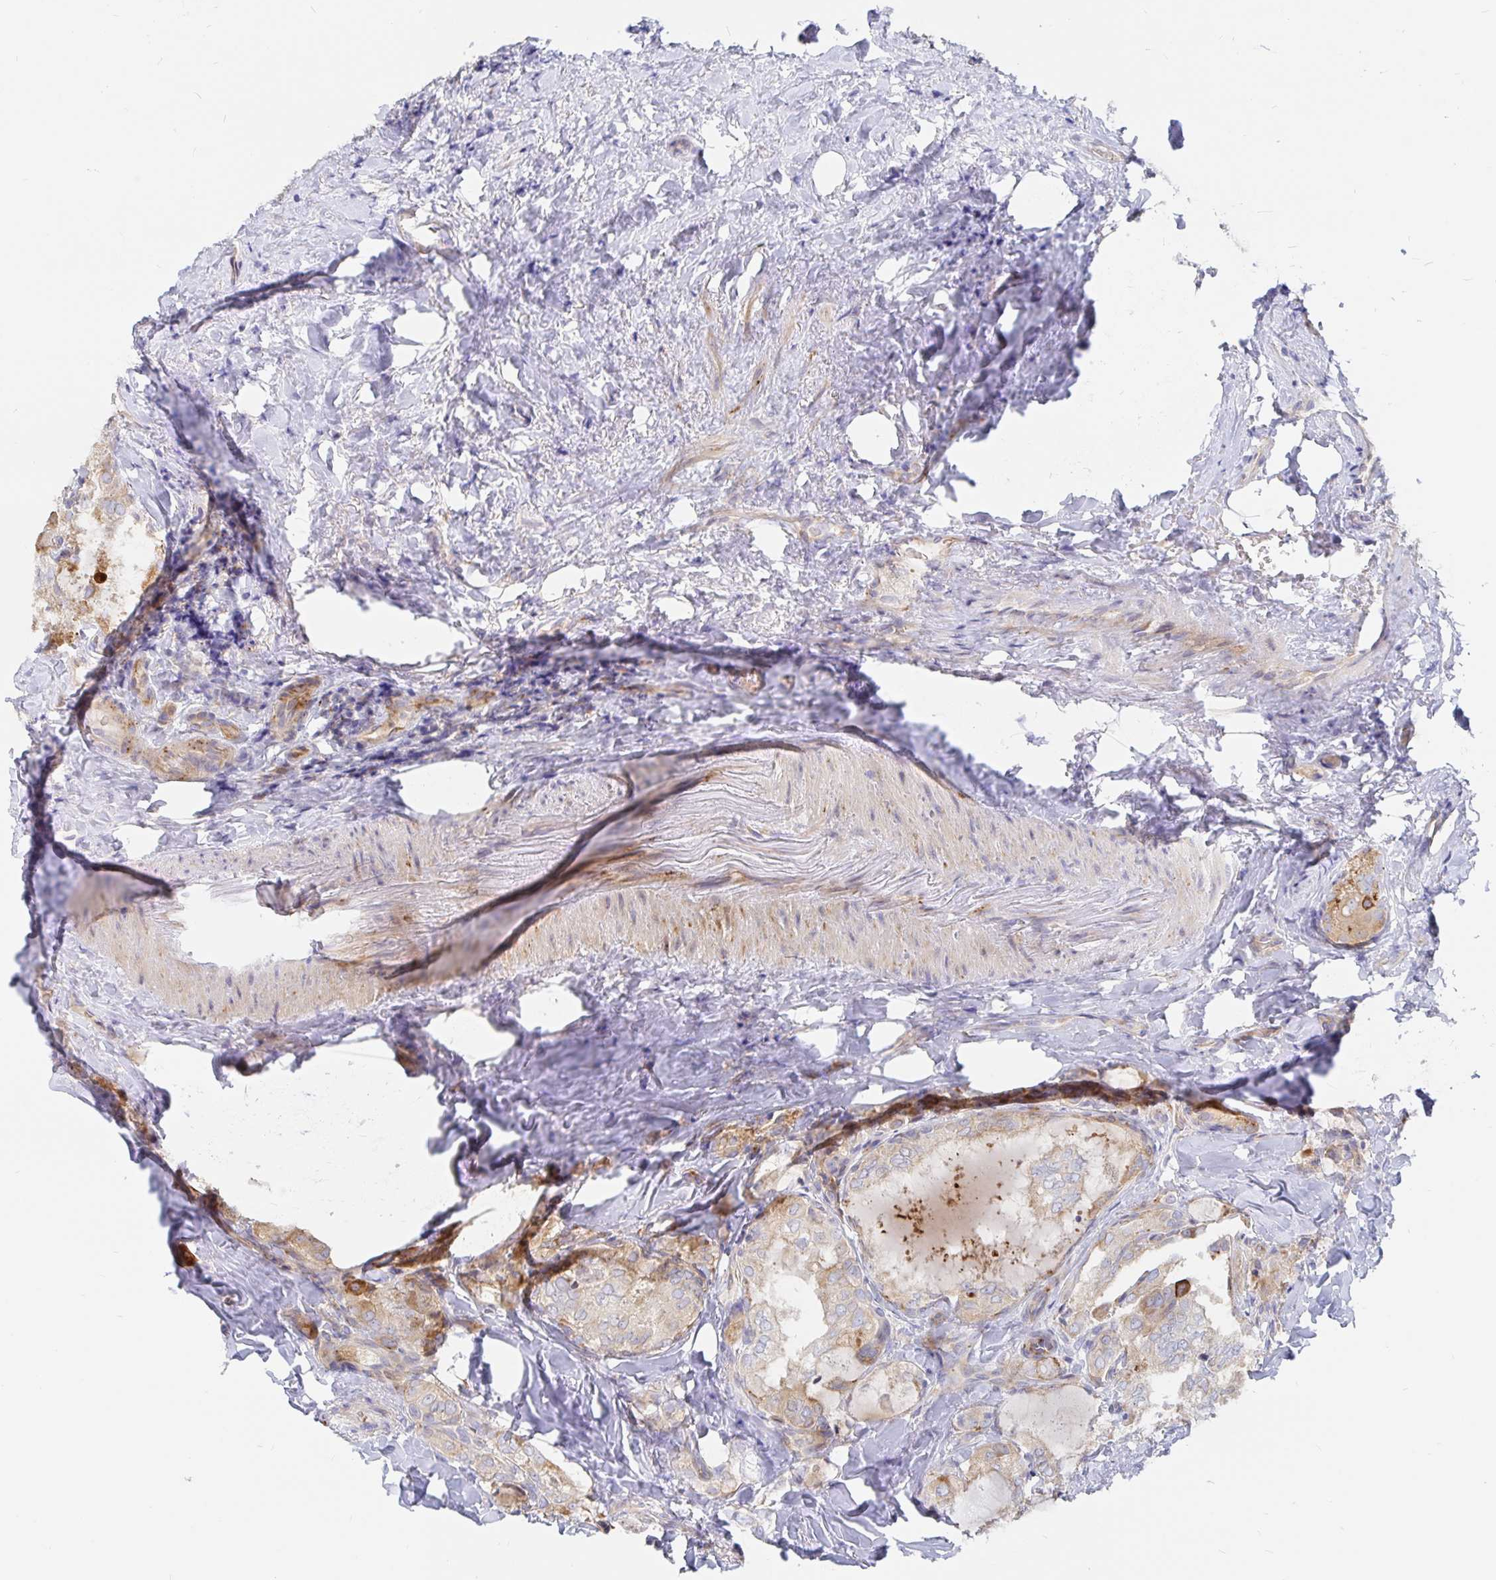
{"staining": {"intensity": "weak", "quantity": "<25%", "location": "cytoplasmic/membranous"}, "tissue": "thyroid cancer", "cell_type": "Tumor cells", "image_type": "cancer", "snomed": [{"axis": "morphology", "description": "Papillary adenocarcinoma, NOS"}, {"axis": "topography", "description": "Thyroid gland"}], "caption": "Thyroid papillary adenocarcinoma was stained to show a protein in brown. There is no significant positivity in tumor cells. Nuclei are stained in blue.", "gene": "KCTD19", "patient": {"sex": "female", "age": 75}}